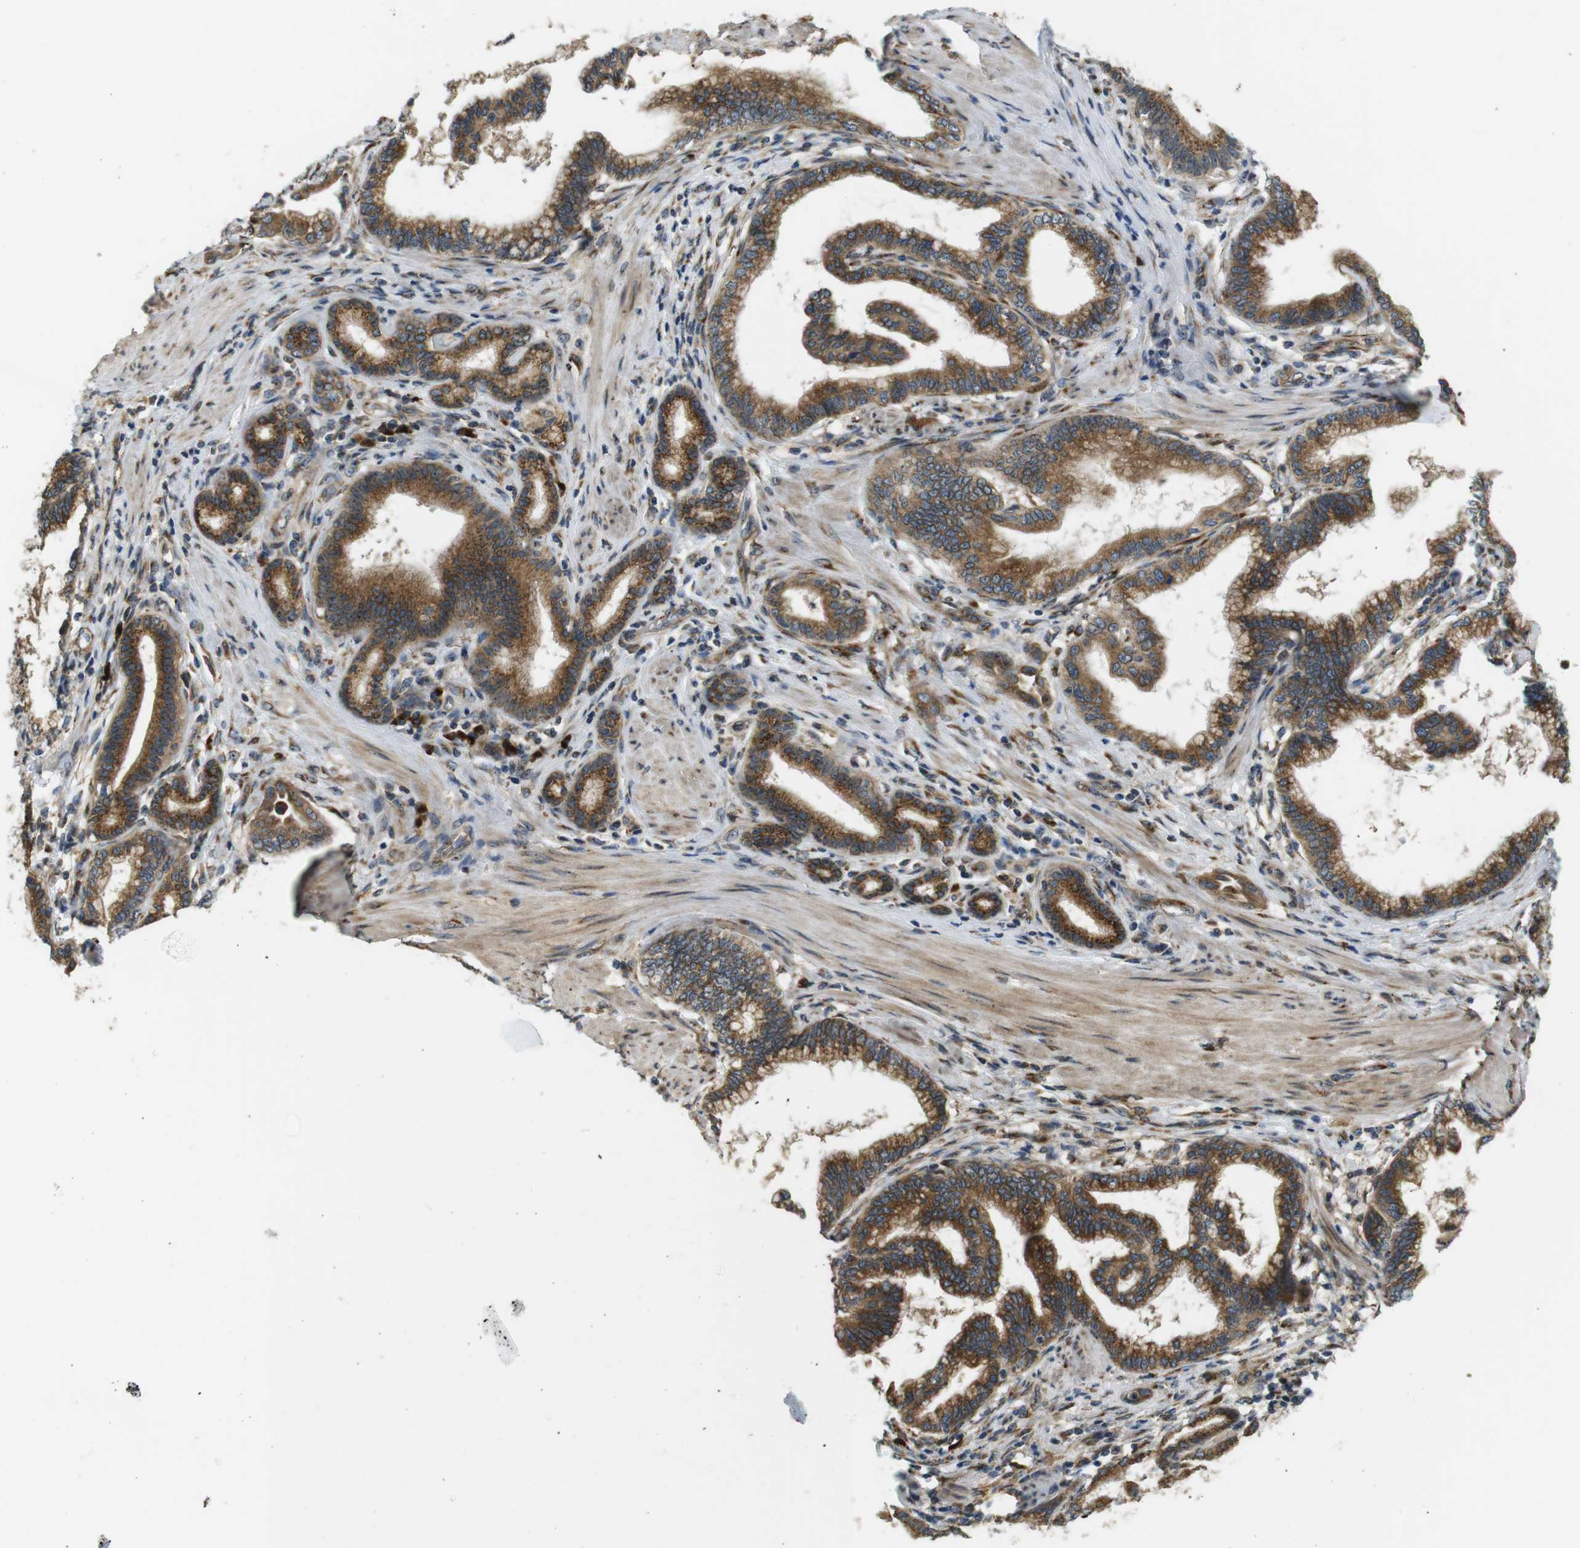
{"staining": {"intensity": "moderate", "quantity": ">75%", "location": "cytoplasmic/membranous"}, "tissue": "pancreatic cancer", "cell_type": "Tumor cells", "image_type": "cancer", "snomed": [{"axis": "morphology", "description": "Adenocarcinoma, NOS"}, {"axis": "topography", "description": "Pancreas"}], "caption": "Immunohistochemistry micrograph of pancreatic adenocarcinoma stained for a protein (brown), which reveals medium levels of moderate cytoplasmic/membranous positivity in approximately >75% of tumor cells.", "gene": "TMEM143", "patient": {"sex": "female", "age": 64}}